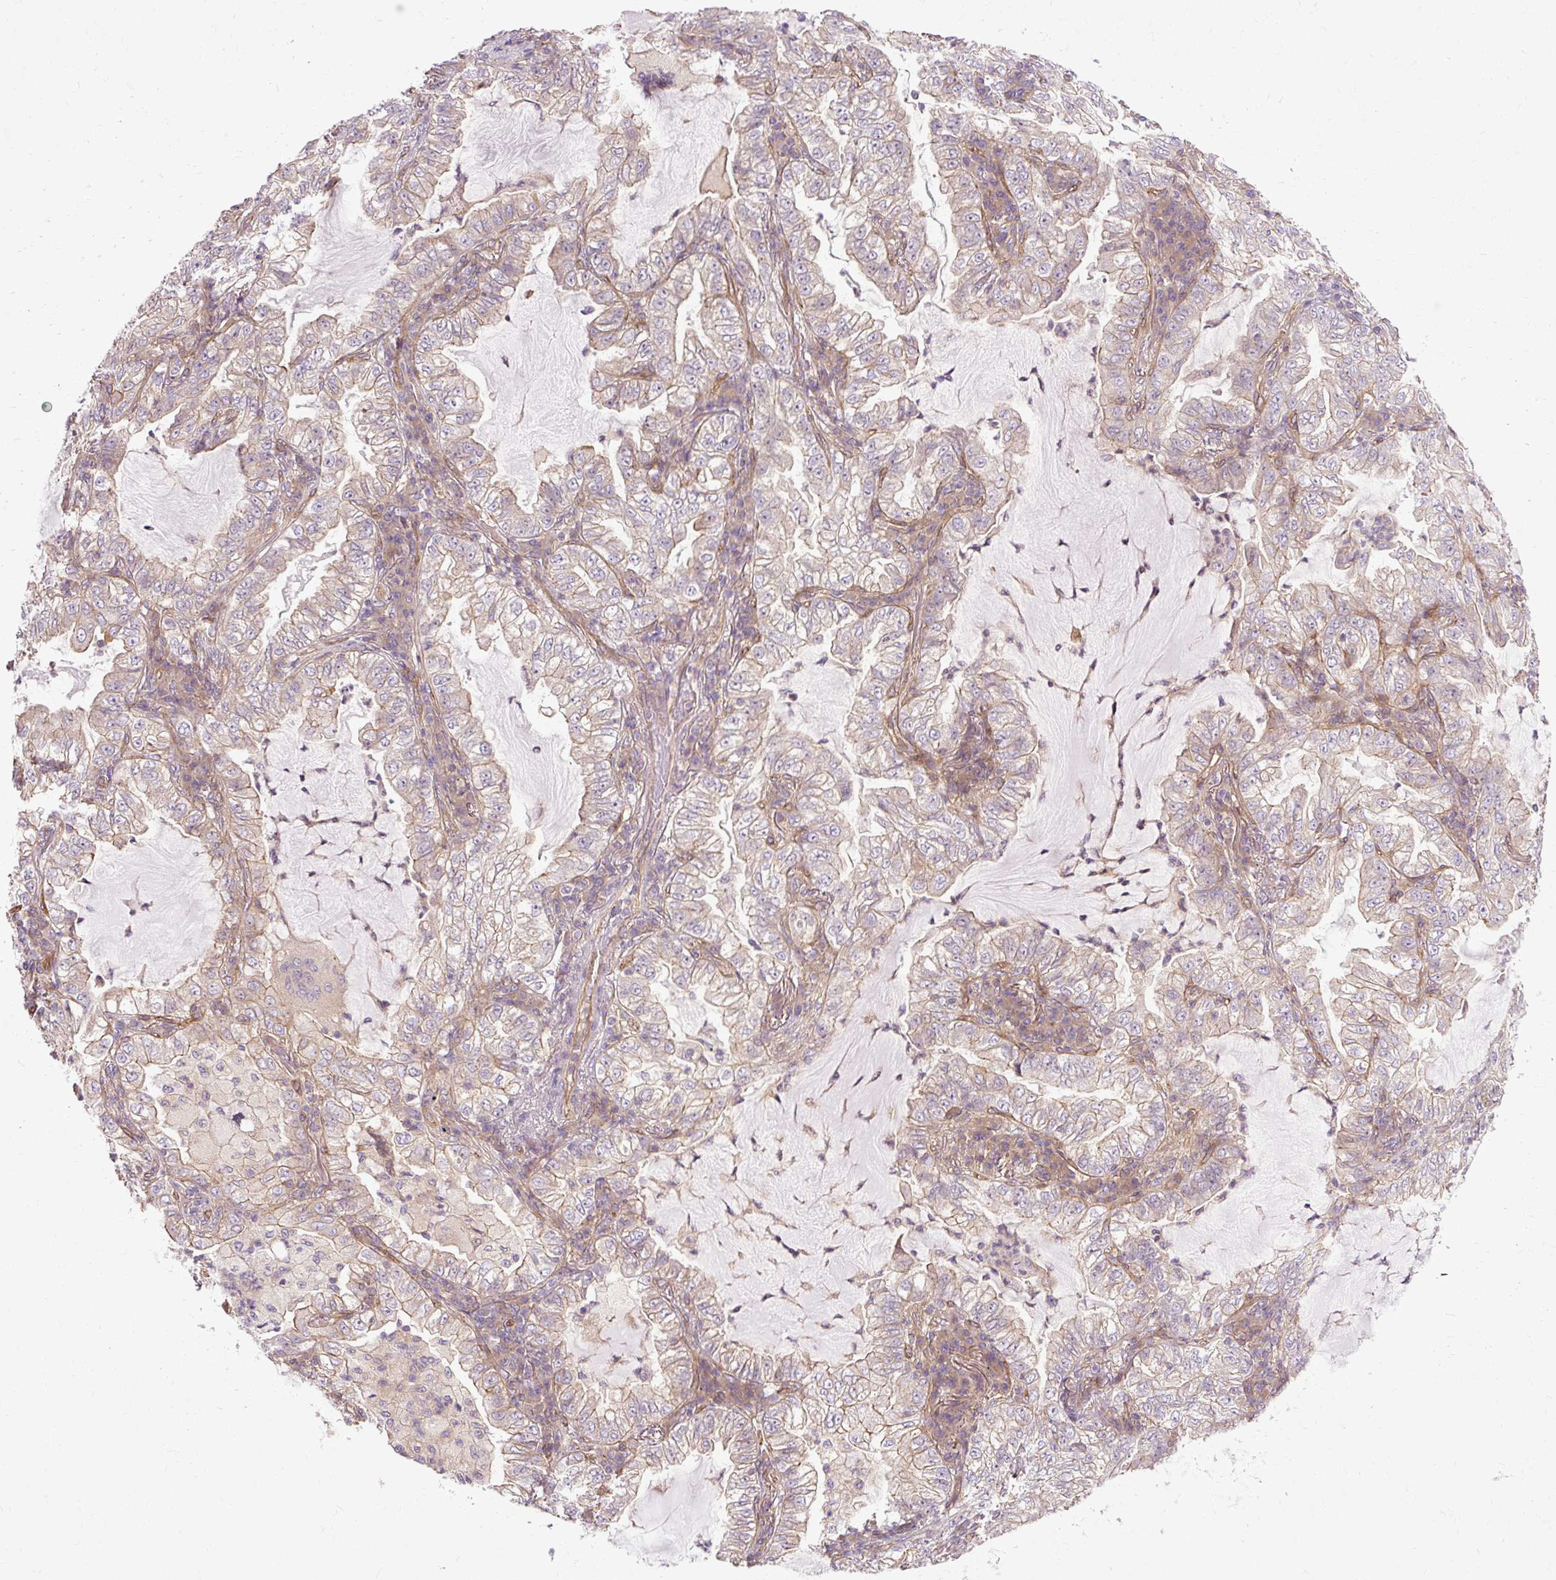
{"staining": {"intensity": "negative", "quantity": "none", "location": "none"}, "tissue": "lung cancer", "cell_type": "Tumor cells", "image_type": "cancer", "snomed": [{"axis": "morphology", "description": "Adenocarcinoma, NOS"}, {"axis": "topography", "description": "Lung"}], "caption": "IHC histopathology image of neoplastic tissue: lung cancer (adenocarcinoma) stained with DAB reveals no significant protein staining in tumor cells. (Brightfield microscopy of DAB (3,3'-diaminobenzidine) immunohistochemistry at high magnification).", "gene": "CCDC93", "patient": {"sex": "female", "age": 73}}